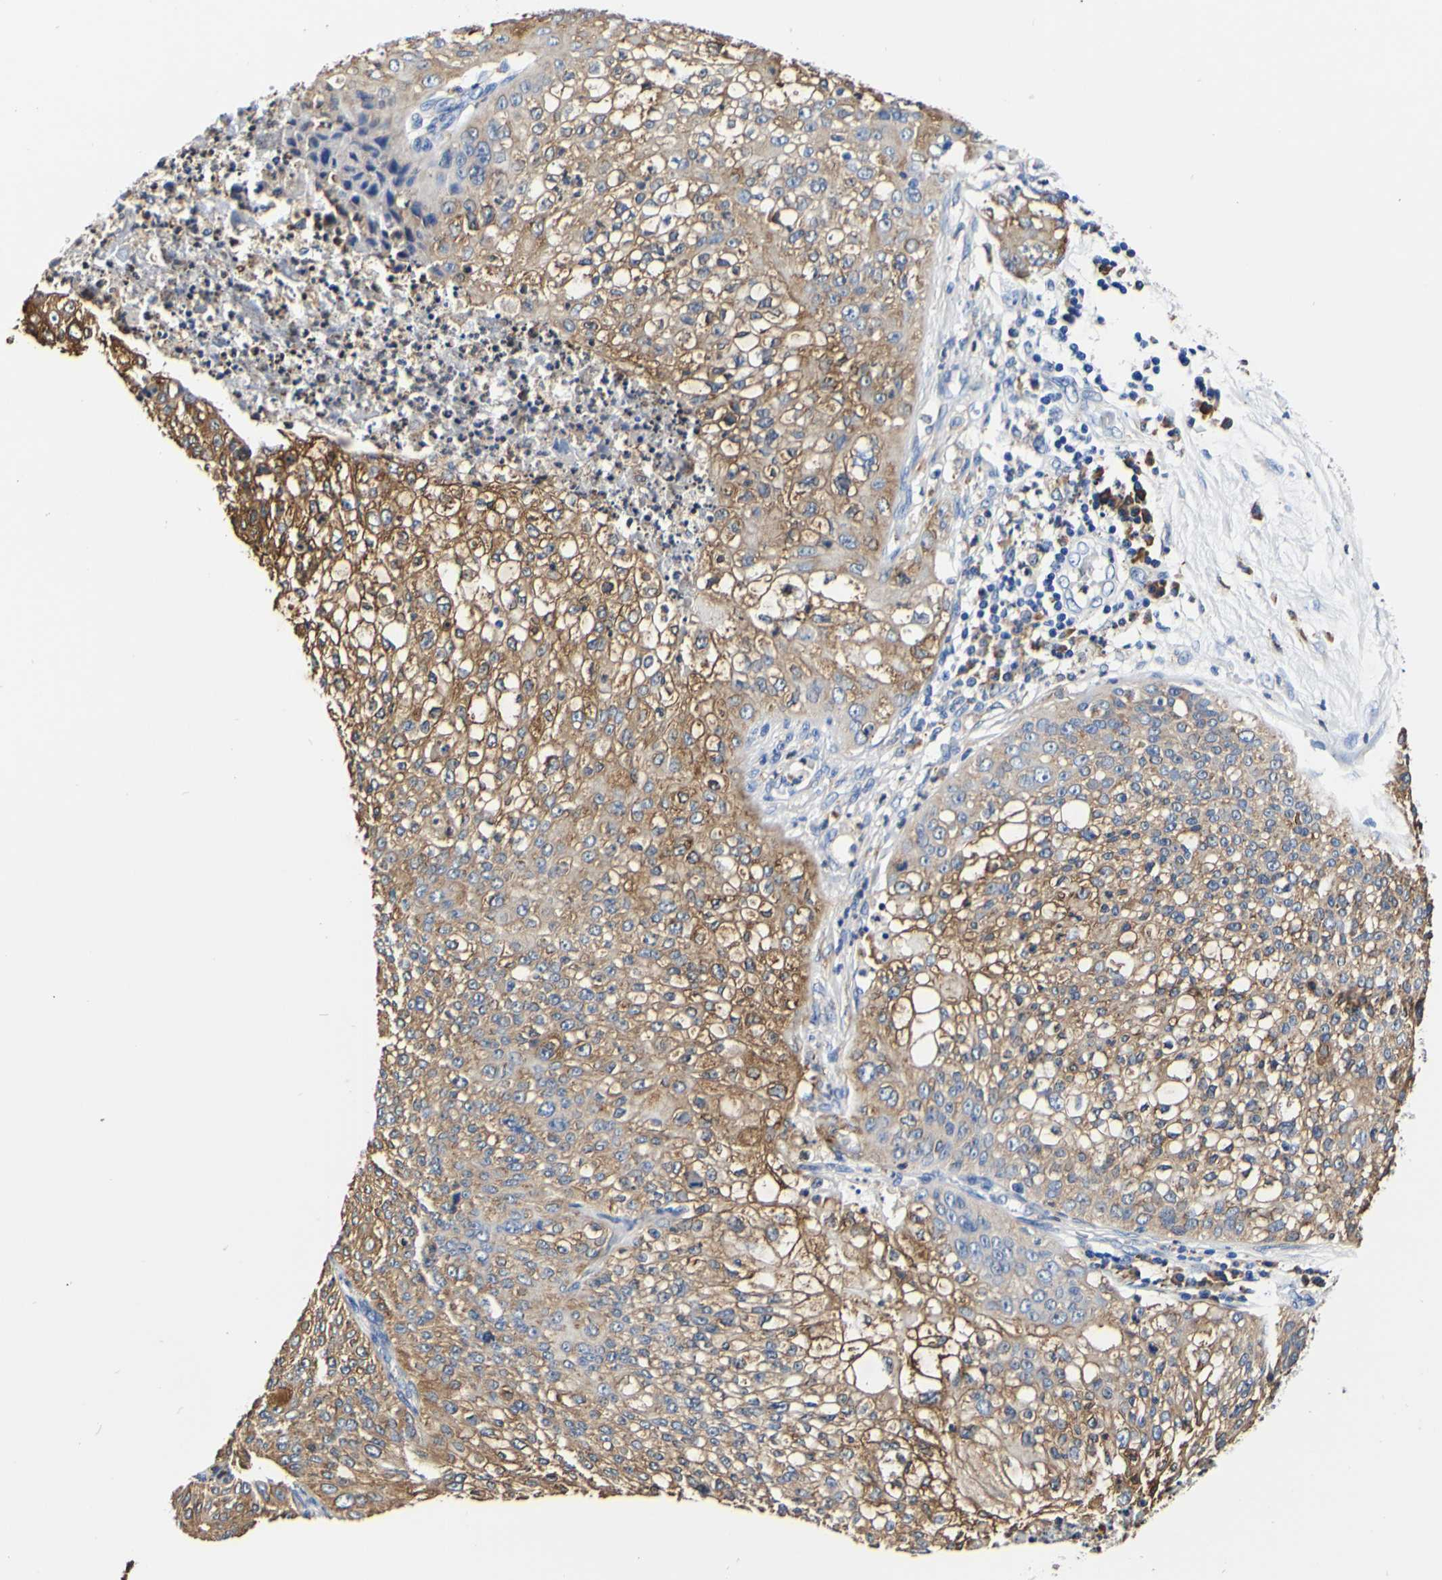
{"staining": {"intensity": "moderate", "quantity": "25%-75%", "location": "cytoplasmic/membranous"}, "tissue": "lung cancer", "cell_type": "Tumor cells", "image_type": "cancer", "snomed": [{"axis": "morphology", "description": "Inflammation, NOS"}, {"axis": "morphology", "description": "Squamous cell carcinoma, NOS"}, {"axis": "topography", "description": "Lymph node"}, {"axis": "topography", "description": "Soft tissue"}, {"axis": "topography", "description": "Lung"}], "caption": "A micrograph of human lung cancer stained for a protein displays moderate cytoplasmic/membranous brown staining in tumor cells. The protein is stained brown, and the nuclei are stained in blue (DAB IHC with brightfield microscopy, high magnification).", "gene": "P4HB", "patient": {"sex": "male", "age": 66}}